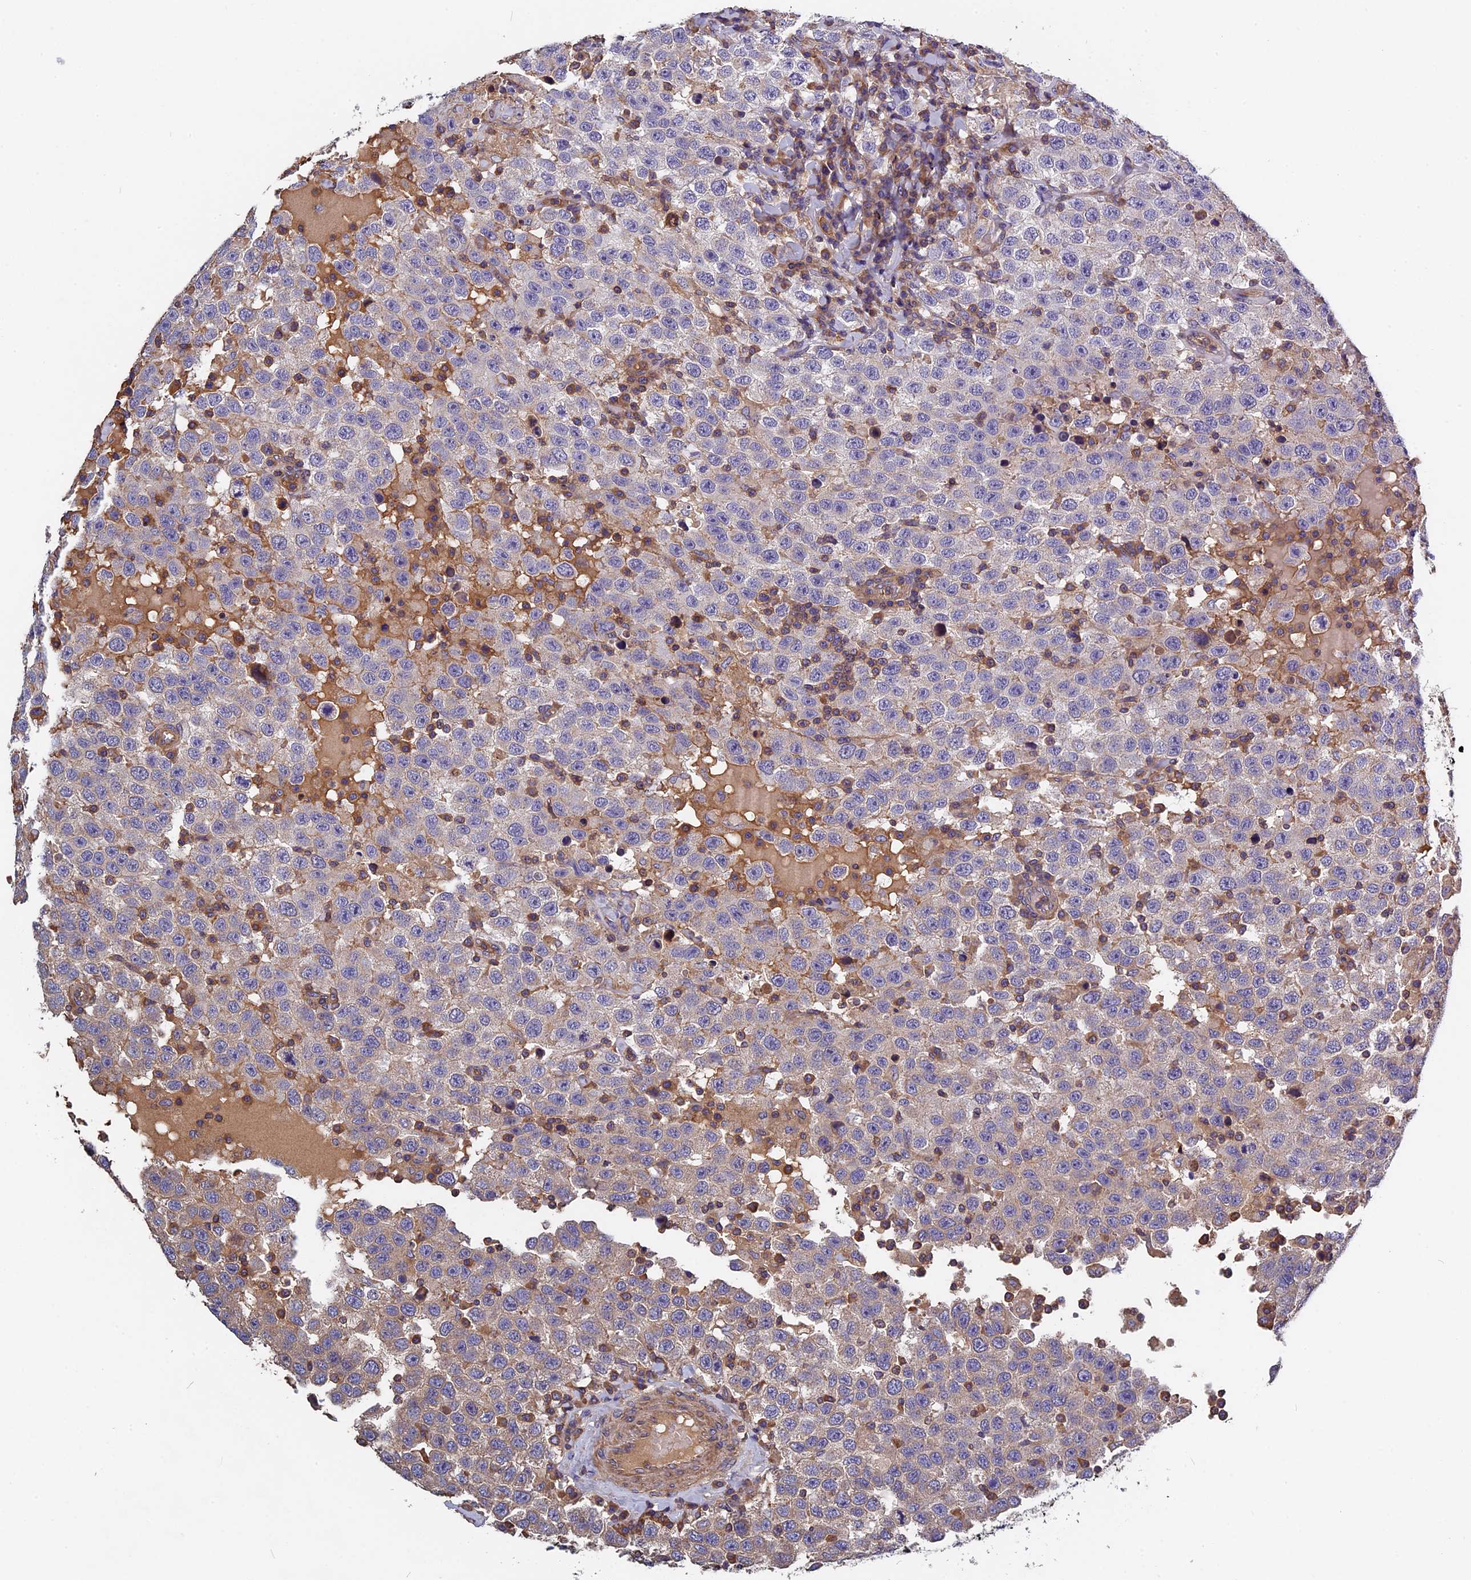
{"staining": {"intensity": "weak", "quantity": "<25%", "location": "cytoplasmic/membranous"}, "tissue": "testis cancer", "cell_type": "Tumor cells", "image_type": "cancer", "snomed": [{"axis": "morphology", "description": "Seminoma, NOS"}, {"axis": "topography", "description": "Testis"}], "caption": "Human testis seminoma stained for a protein using IHC shows no expression in tumor cells.", "gene": "CCDC153", "patient": {"sex": "male", "age": 41}}